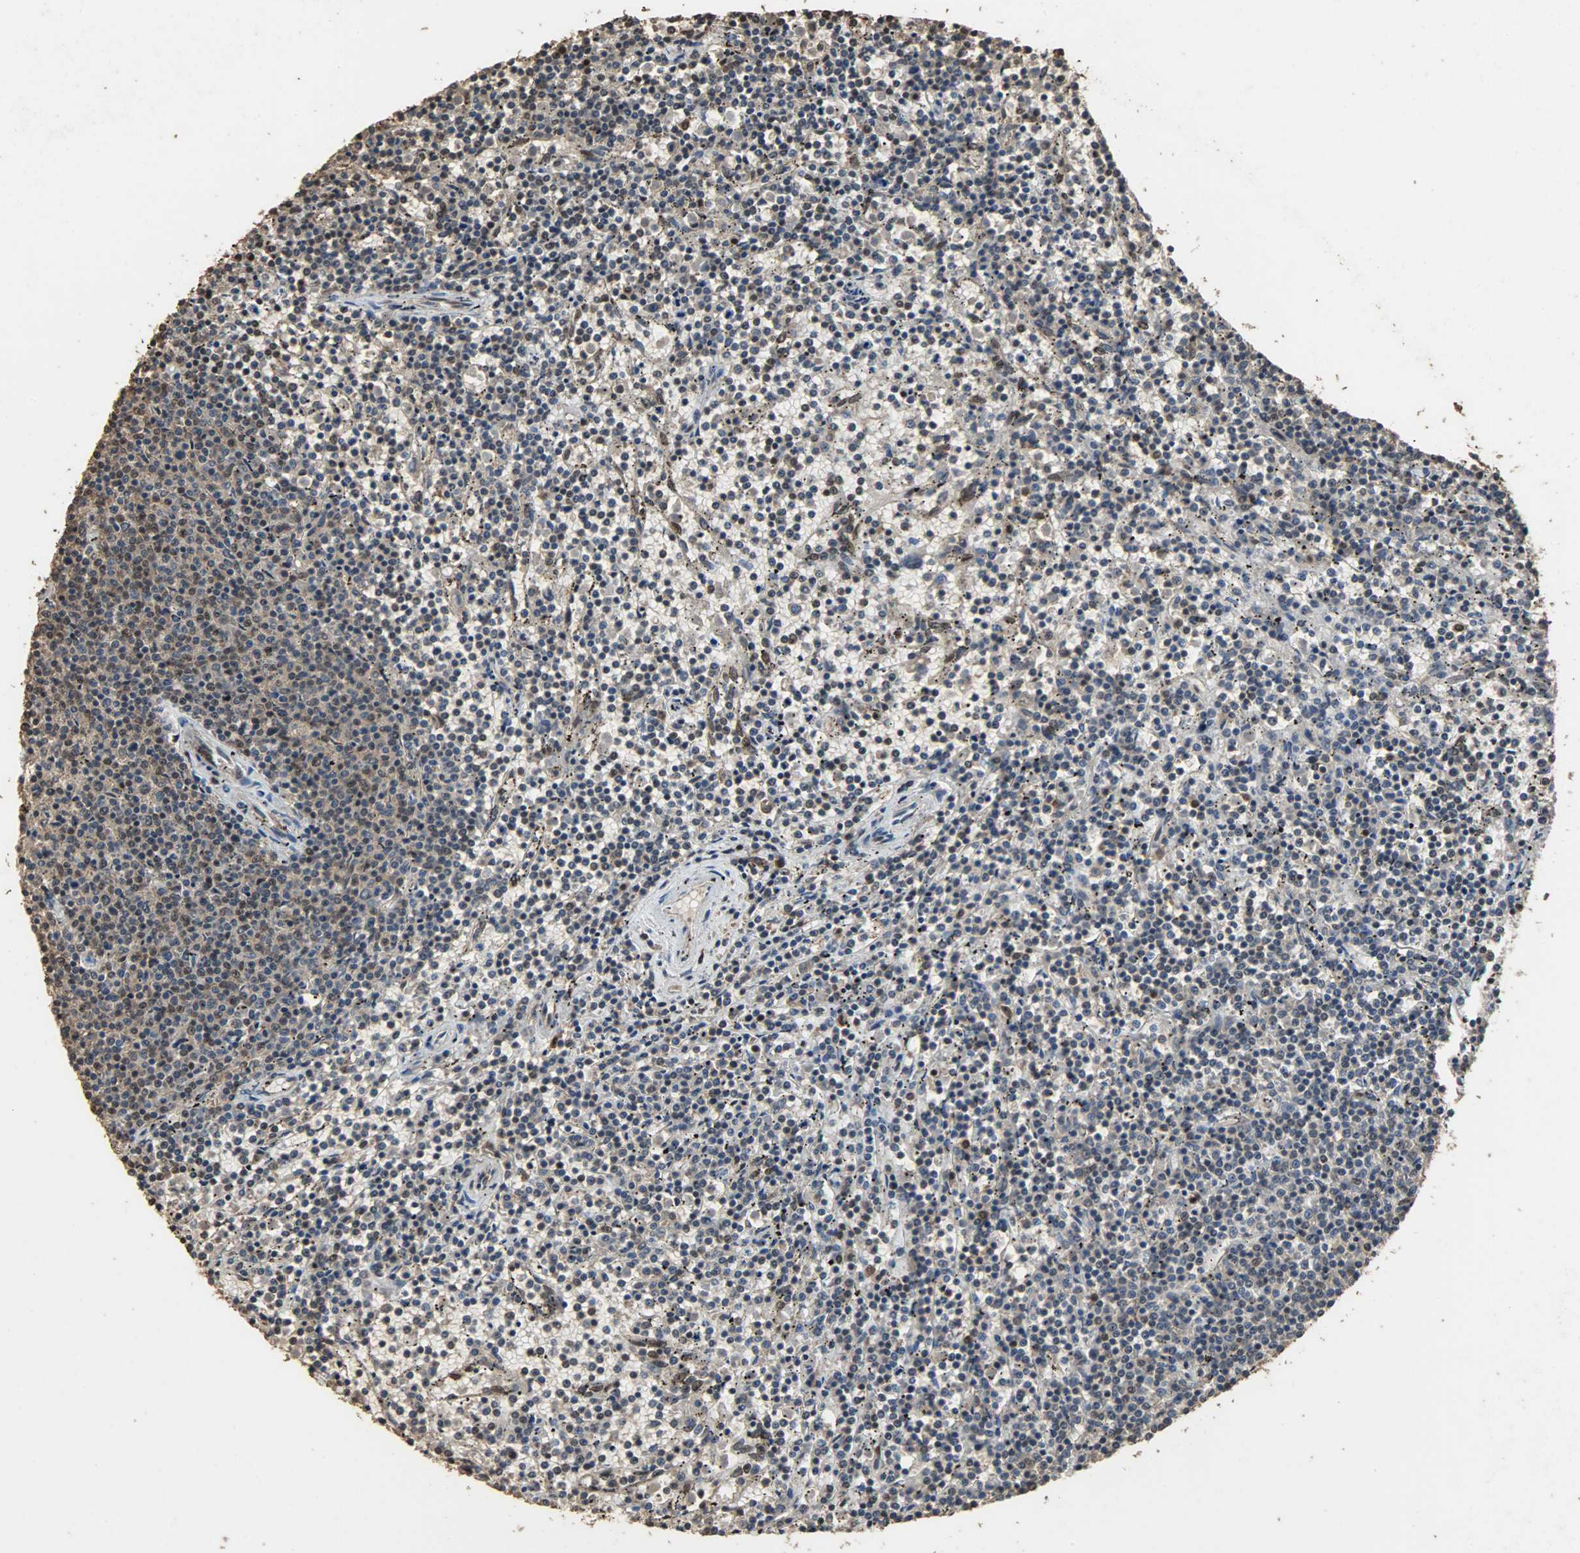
{"staining": {"intensity": "moderate", "quantity": "25%-75%", "location": "cytoplasmic/membranous"}, "tissue": "lymphoma", "cell_type": "Tumor cells", "image_type": "cancer", "snomed": [{"axis": "morphology", "description": "Malignant lymphoma, non-Hodgkin's type, Low grade"}, {"axis": "topography", "description": "Spleen"}], "caption": "Low-grade malignant lymphoma, non-Hodgkin's type was stained to show a protein in brown. There is medium levels of moderate cytoplasmic/membranous expression in about 25%-75% of tumor cells. (IHC, brightfield microscopy, high magnification).", "gene": "CCNT2", "patient": {"sex": "female", "age": 50}}